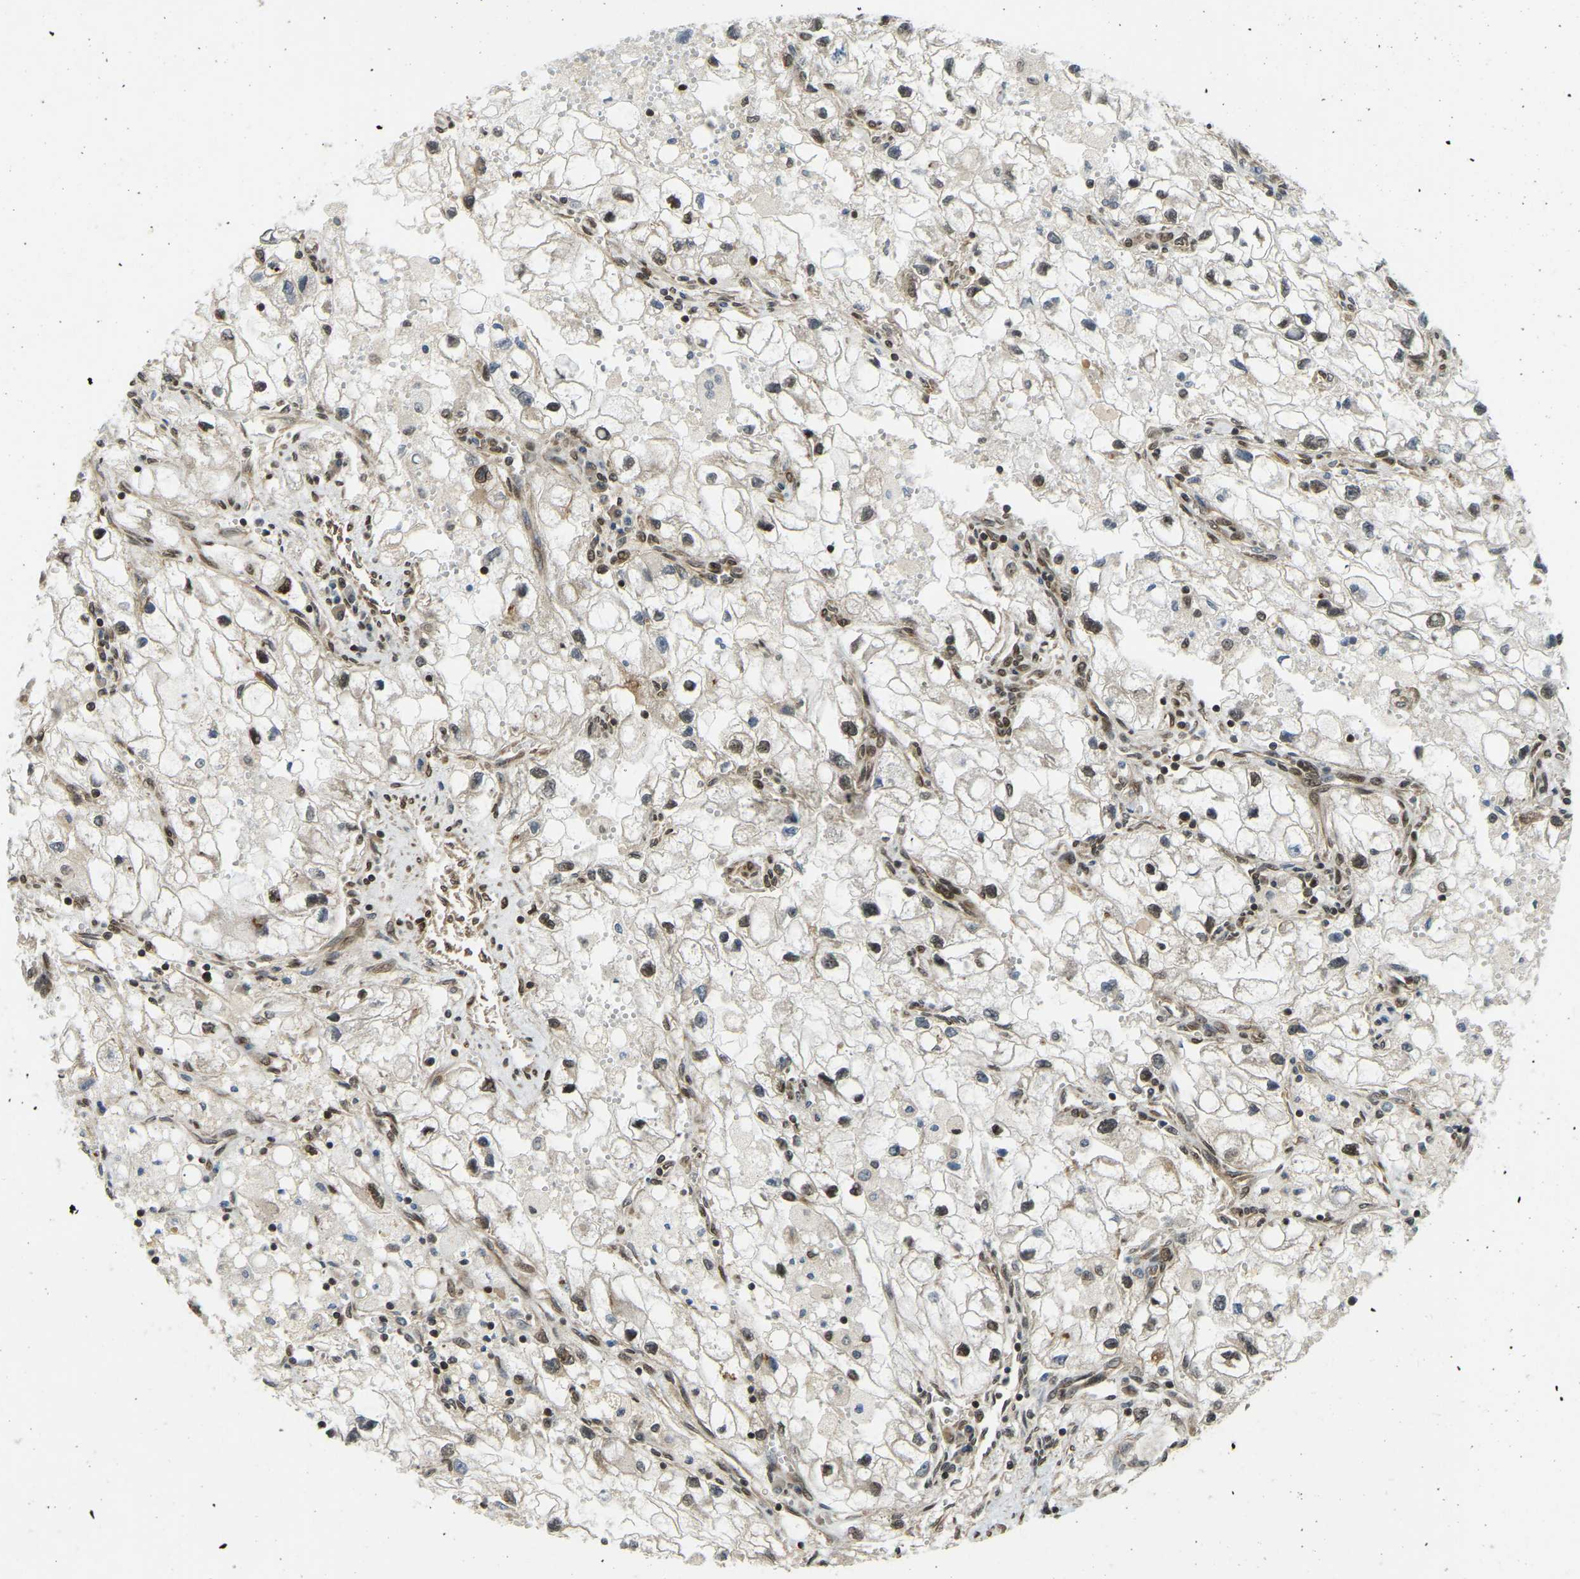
{"staining": {"intensity": "negative", "quantity": "none", "location": "none"}, "tissue": "renal cancer", "cell_type": "Tumor cells", "image_type": "cancer", "snomed": [{"axis": "morphology", "description": "Adenocarcinoma, NOS"}, {"axis": "topography", "description": "Kidney"}], "caption": "Immunohistochemistry of human adenocarcinoma (renal) exhibits no expression in tumor cells. (DAB (3,3'-diaminobenzidine) IHC visualized using brightfield microscopy, high magnification).", "gene": "SYNE1", "patient": {"sex": "female", "age": 70}}